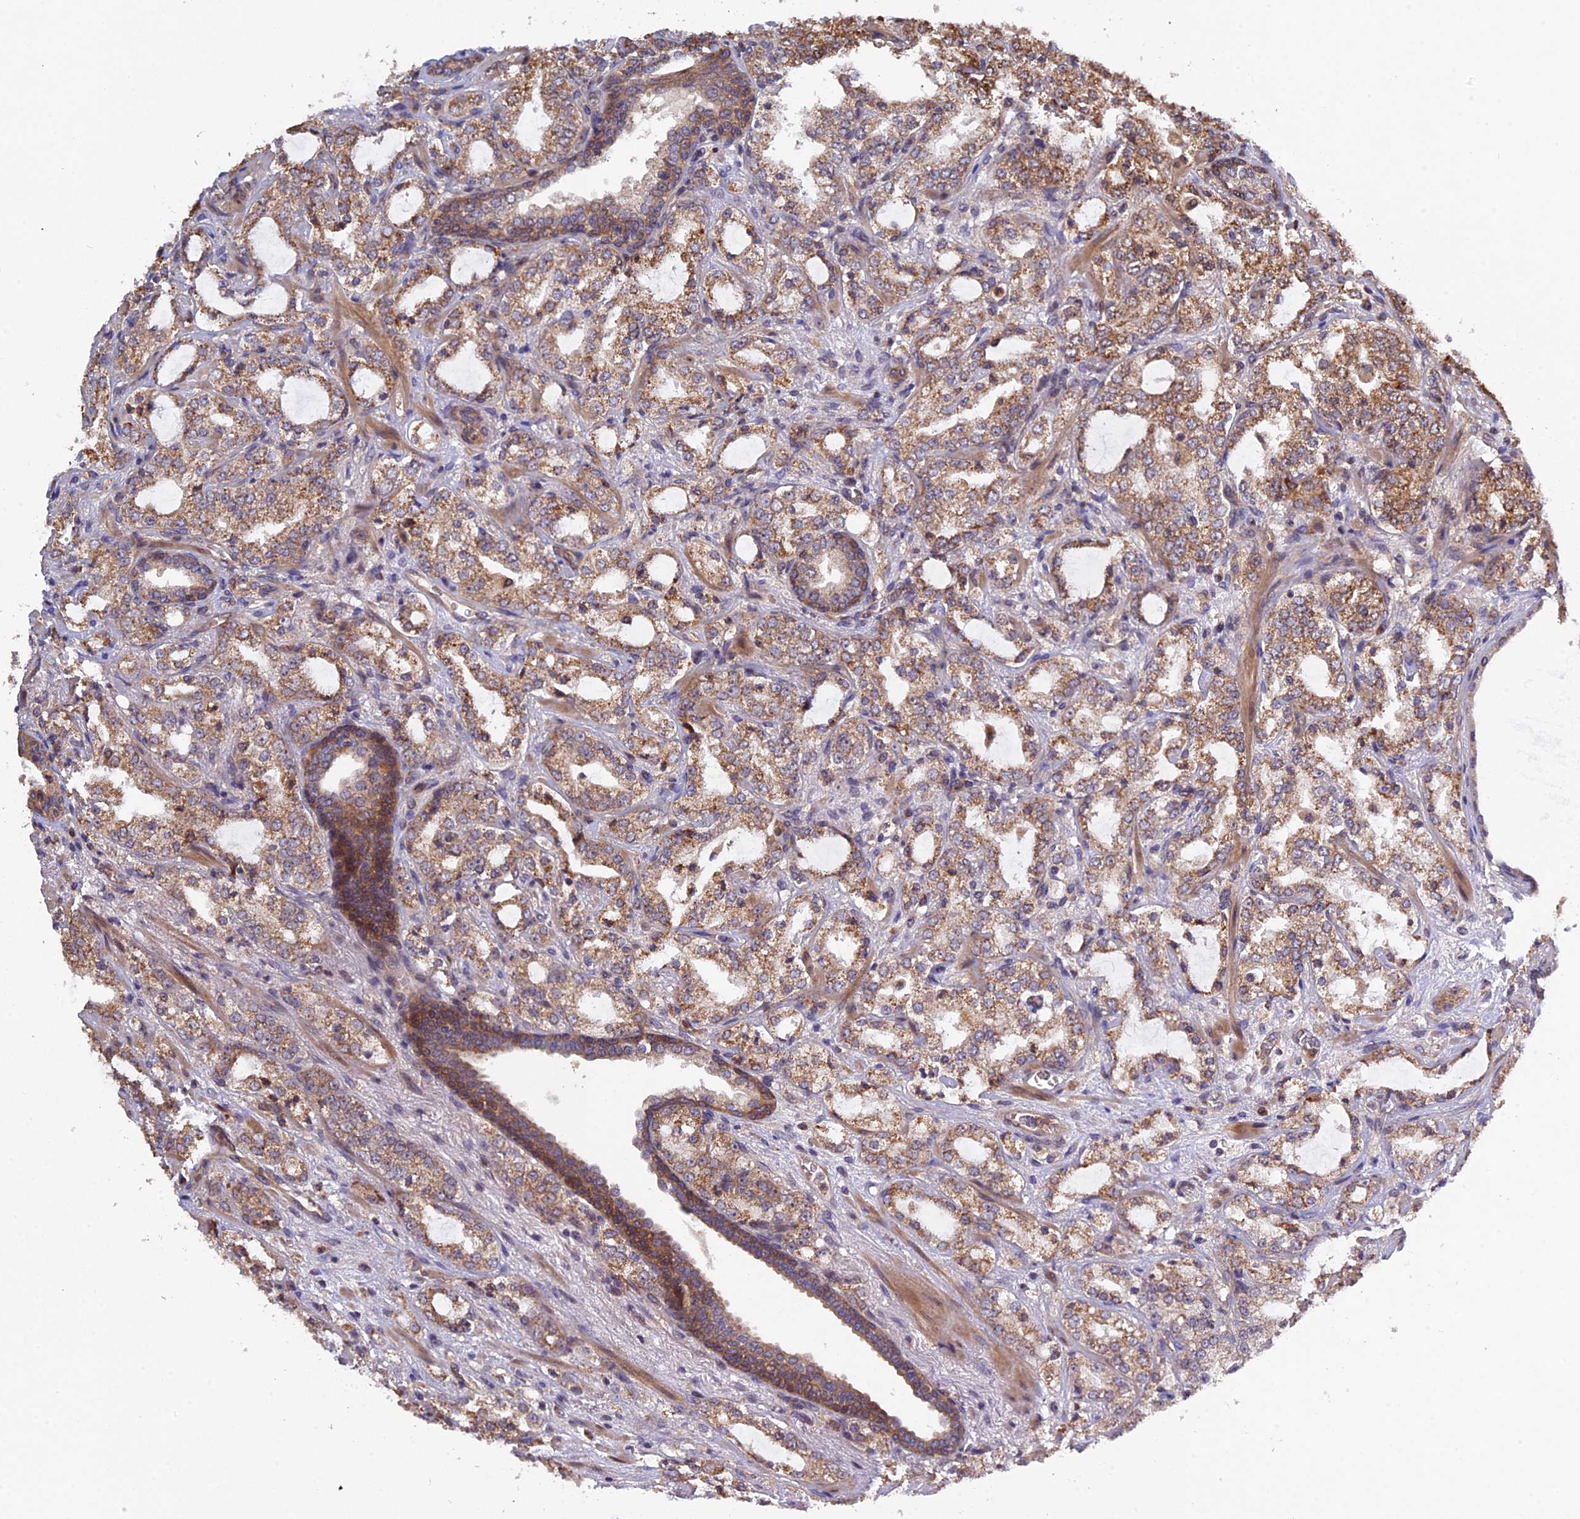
{"staining": {"intensity": "moderate", "quantity": ">75%", "location": "cytoplasmic/membranous"}, "tissue": "prostate cancer", "cell_type": "Tumor cells", "image_type": "cancer", "snomed": [{"axis": "morphology", "description": "Adenocarcinoma, High grade"}, {"axis": "topography", "description": "Prostate"}], "caption": "Immunohistochemical staining of human prostate cancer shows medium levels of moderate cytoplasmic/membranous protein staining in about >75% of tumor cells.", "gene": "FERMT1", "patient": {"sex": "male", "age": 64}}